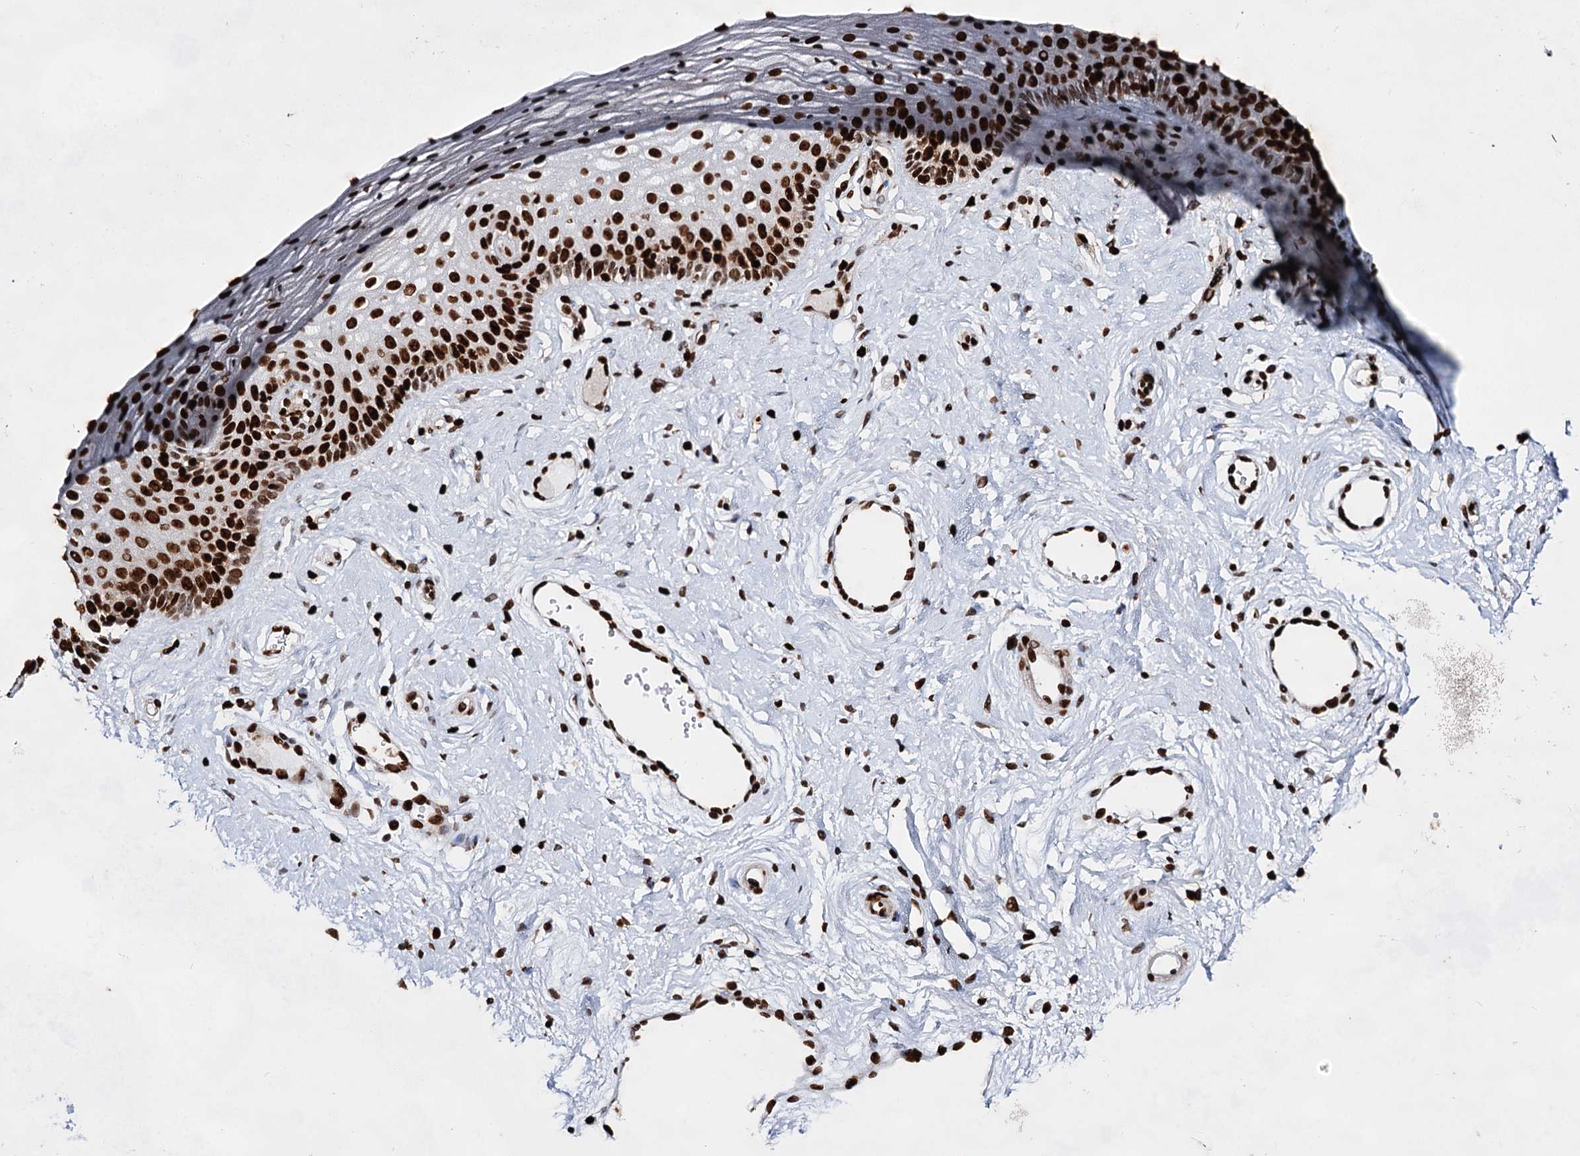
{"staining": {"intensity": "strong", "quantity": ">75%", "location": "nuclear"}, "tissue": "vagina", "cell_type": "Squamous epithelial cells", "image_type": "normal", "snomed": [{"axis": "morphology", "description": "Normal tissue, NOS"}, {"axis": "topography", "description": "Vagina"}], "caption": "The image displays staining of normal vagina, revealing strong nuclear protein positivity (brown color) within squamous epithelial cells.", "gene": "HMGB2", "patient": {"sex": "female", "age": 46}}